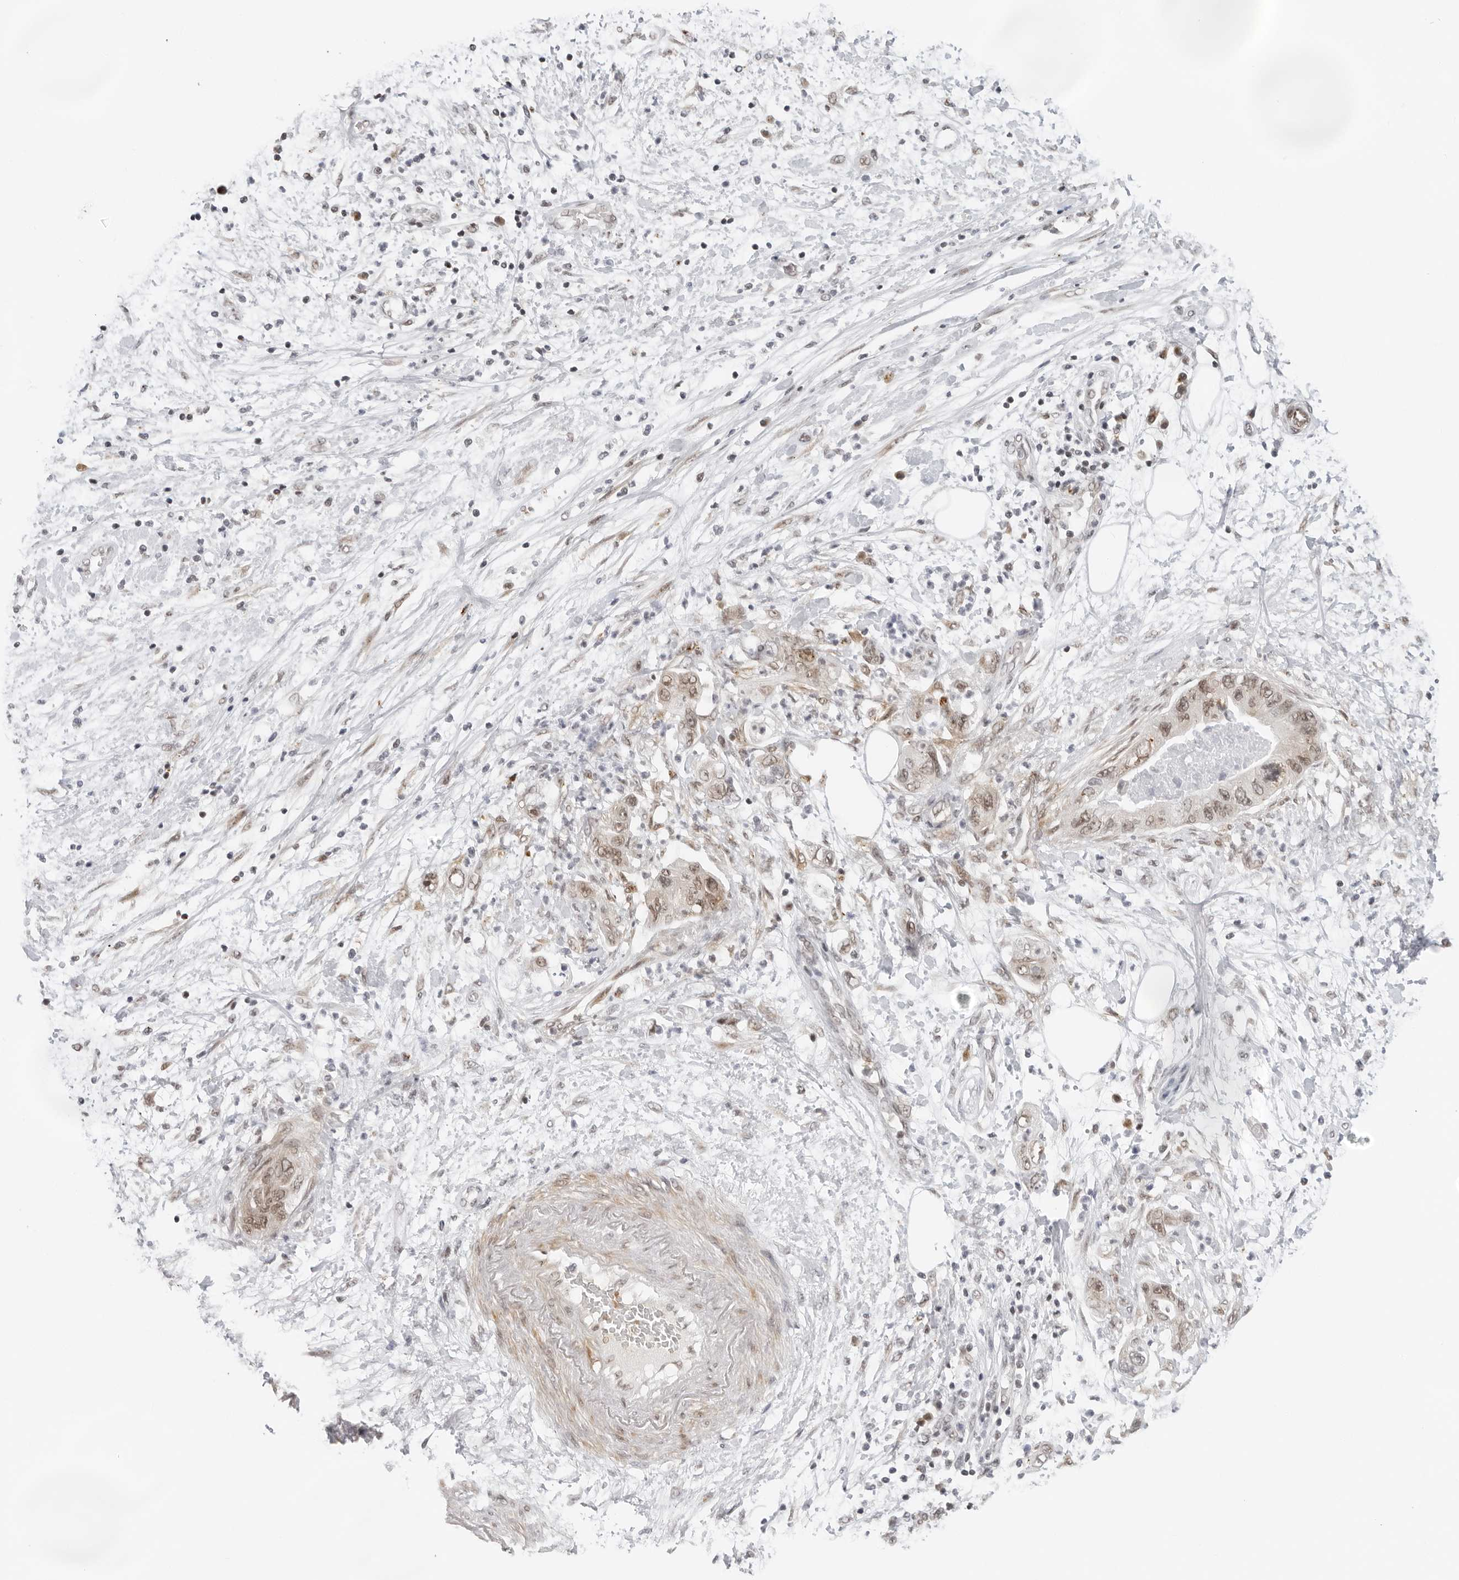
{"staining": {"intensity": "moderate", "quantity": ">75%", "location": "nuclear"}, "tissue": "pancreatic cancer", "cell_type": "Tumor cells", "image_type": "cancer", "snomed": [{"axis": "morphology", "description": "Adenocarcinoma, NOS"}, {"axis": "topography", "description": "Pancreas"}], "caption": "Pancreatic cancer stained with a brown dye exhibits moderate nuclear positive positivity in about >75% of tumor cells.", "gene": "TOX4", "patient": {"sex": "female", "age": 73}}